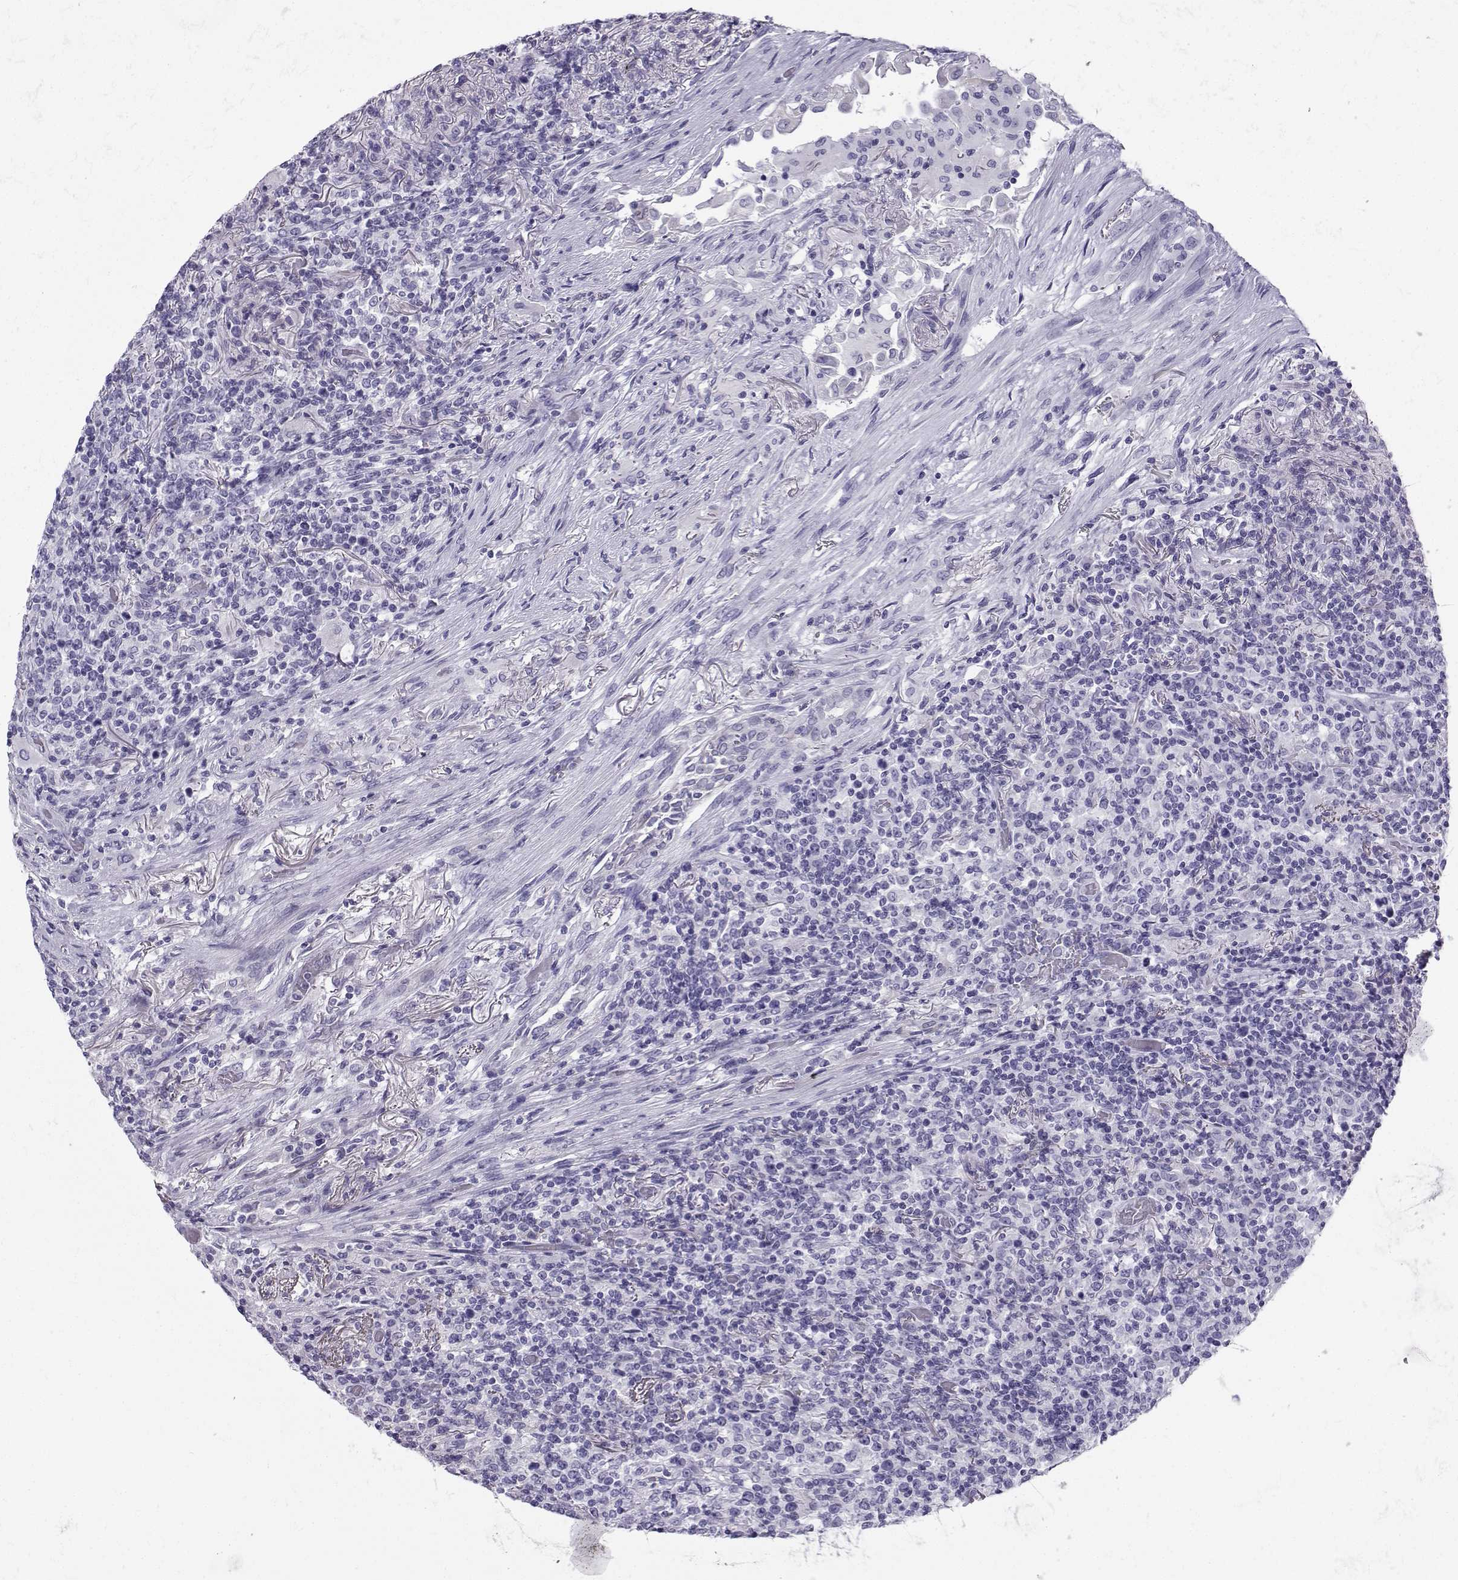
{"staining": {"intensity": "negative", "quantity": "none", "location": "none"}, "tissue": "lymphoma", "cell_type": "Tumor cells", "image_type": "cancer", "snomed": [{"axis": "morphology", "description": "Malignant lymphoma, non-Hodgkin's type, High grade"}, {"axis": "topography", "description": "Lung"}], "caption": "Immunohistochemistry micrograph of neoplastic tissue: lymphoma stained with DAB reveals no significant protein expression in tumor cells.", "gene": "NEFL", "patient": {"sex": "male", "age": 79}}